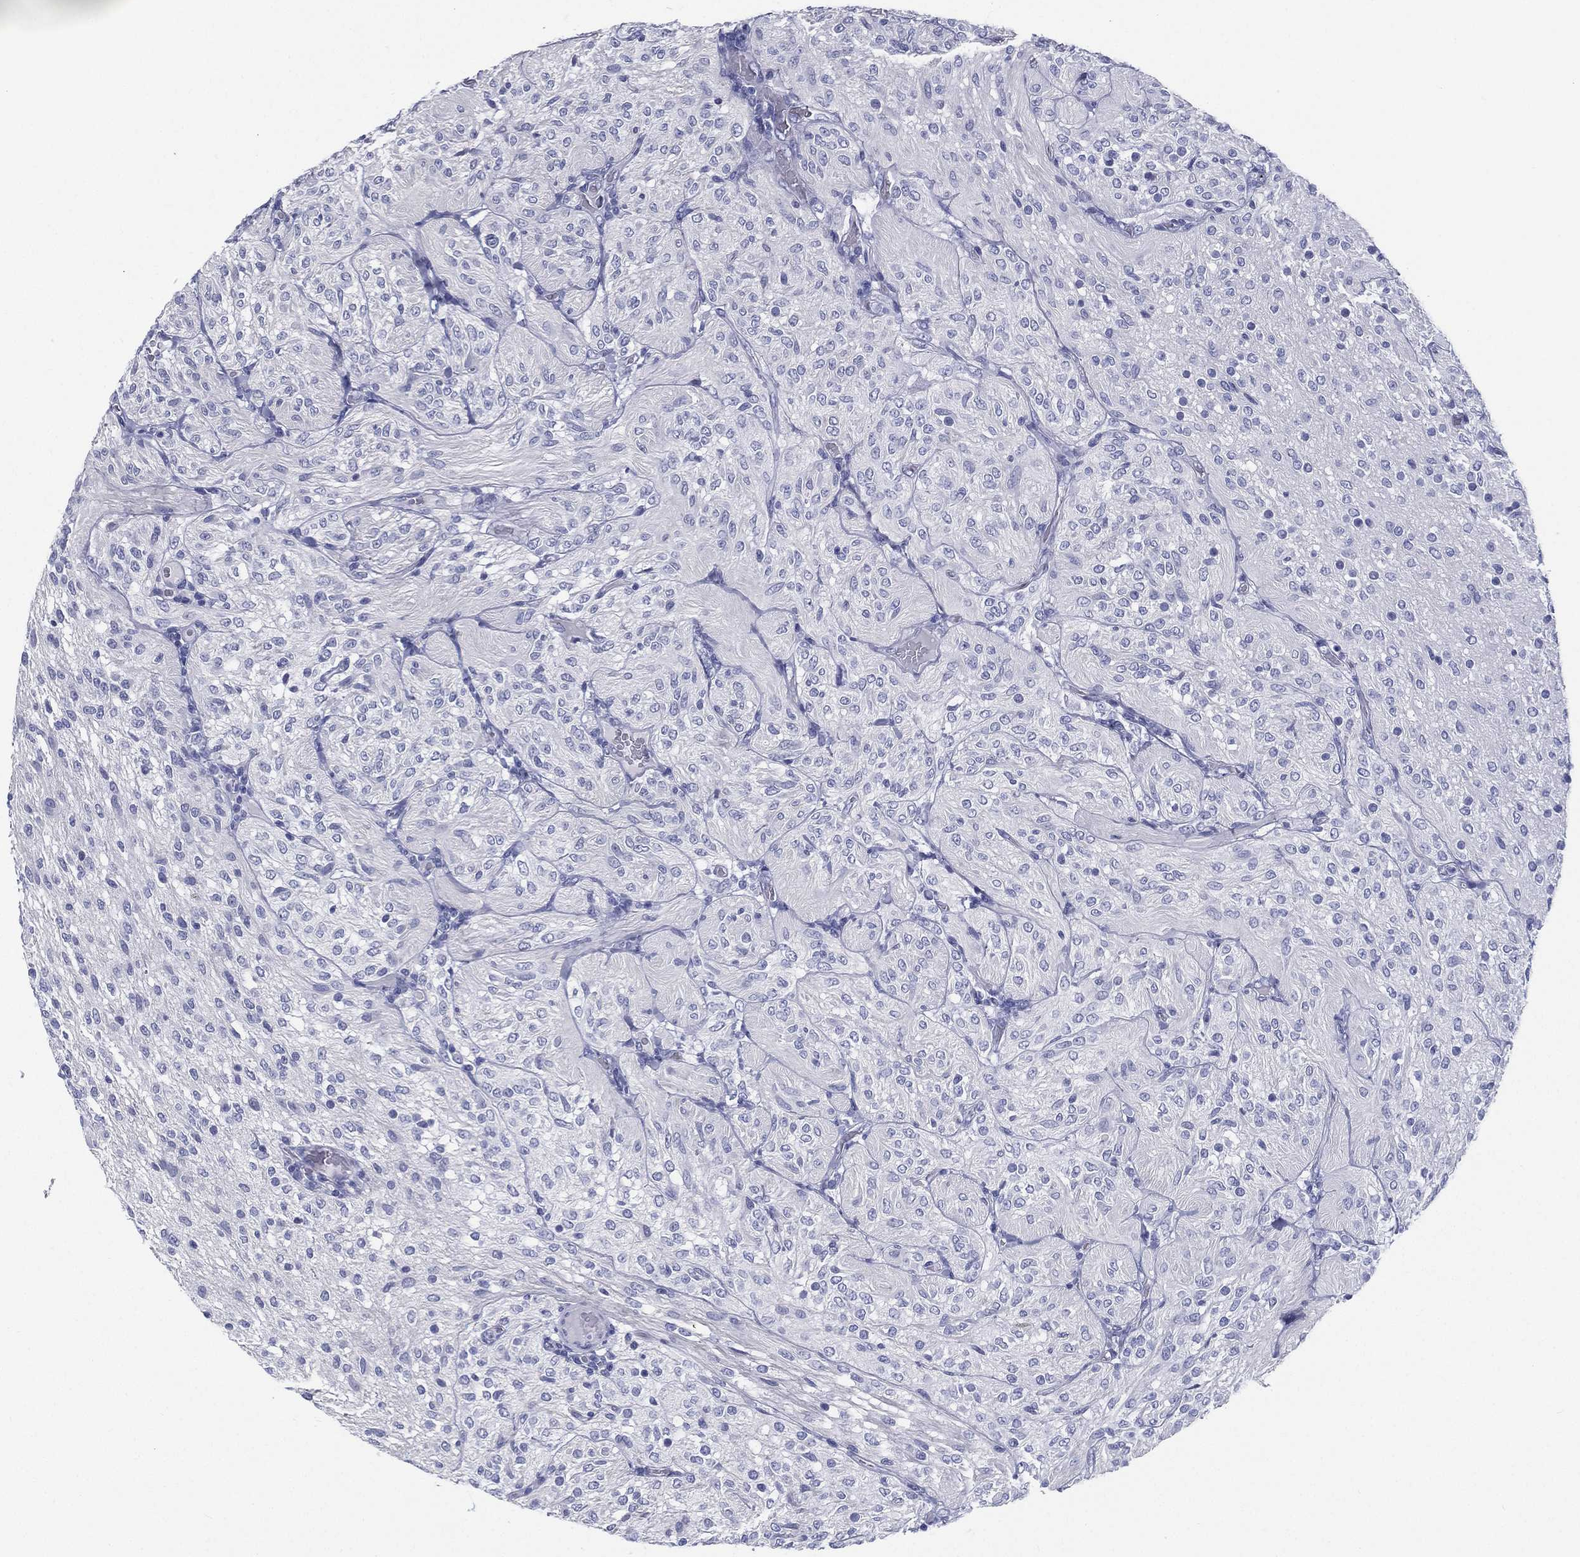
{"staining": {"intensity": "negative", "quantity": "none", "location": "none"}, "tissue": "glioma", "cell_type": "Tumor cells", "image_type": "cancer", "snomed": [{"axis": "morphology", "description": "Glioma, malignant, Low grade"}, {"axis": "topography", "description": "Brain"}], "caption": "Immunohistochemical staining of glioma demonstrates no significant positivity in tumor cells.", "gene": "RSPH4A", "patient": {"sex": "male", "age": 3}}